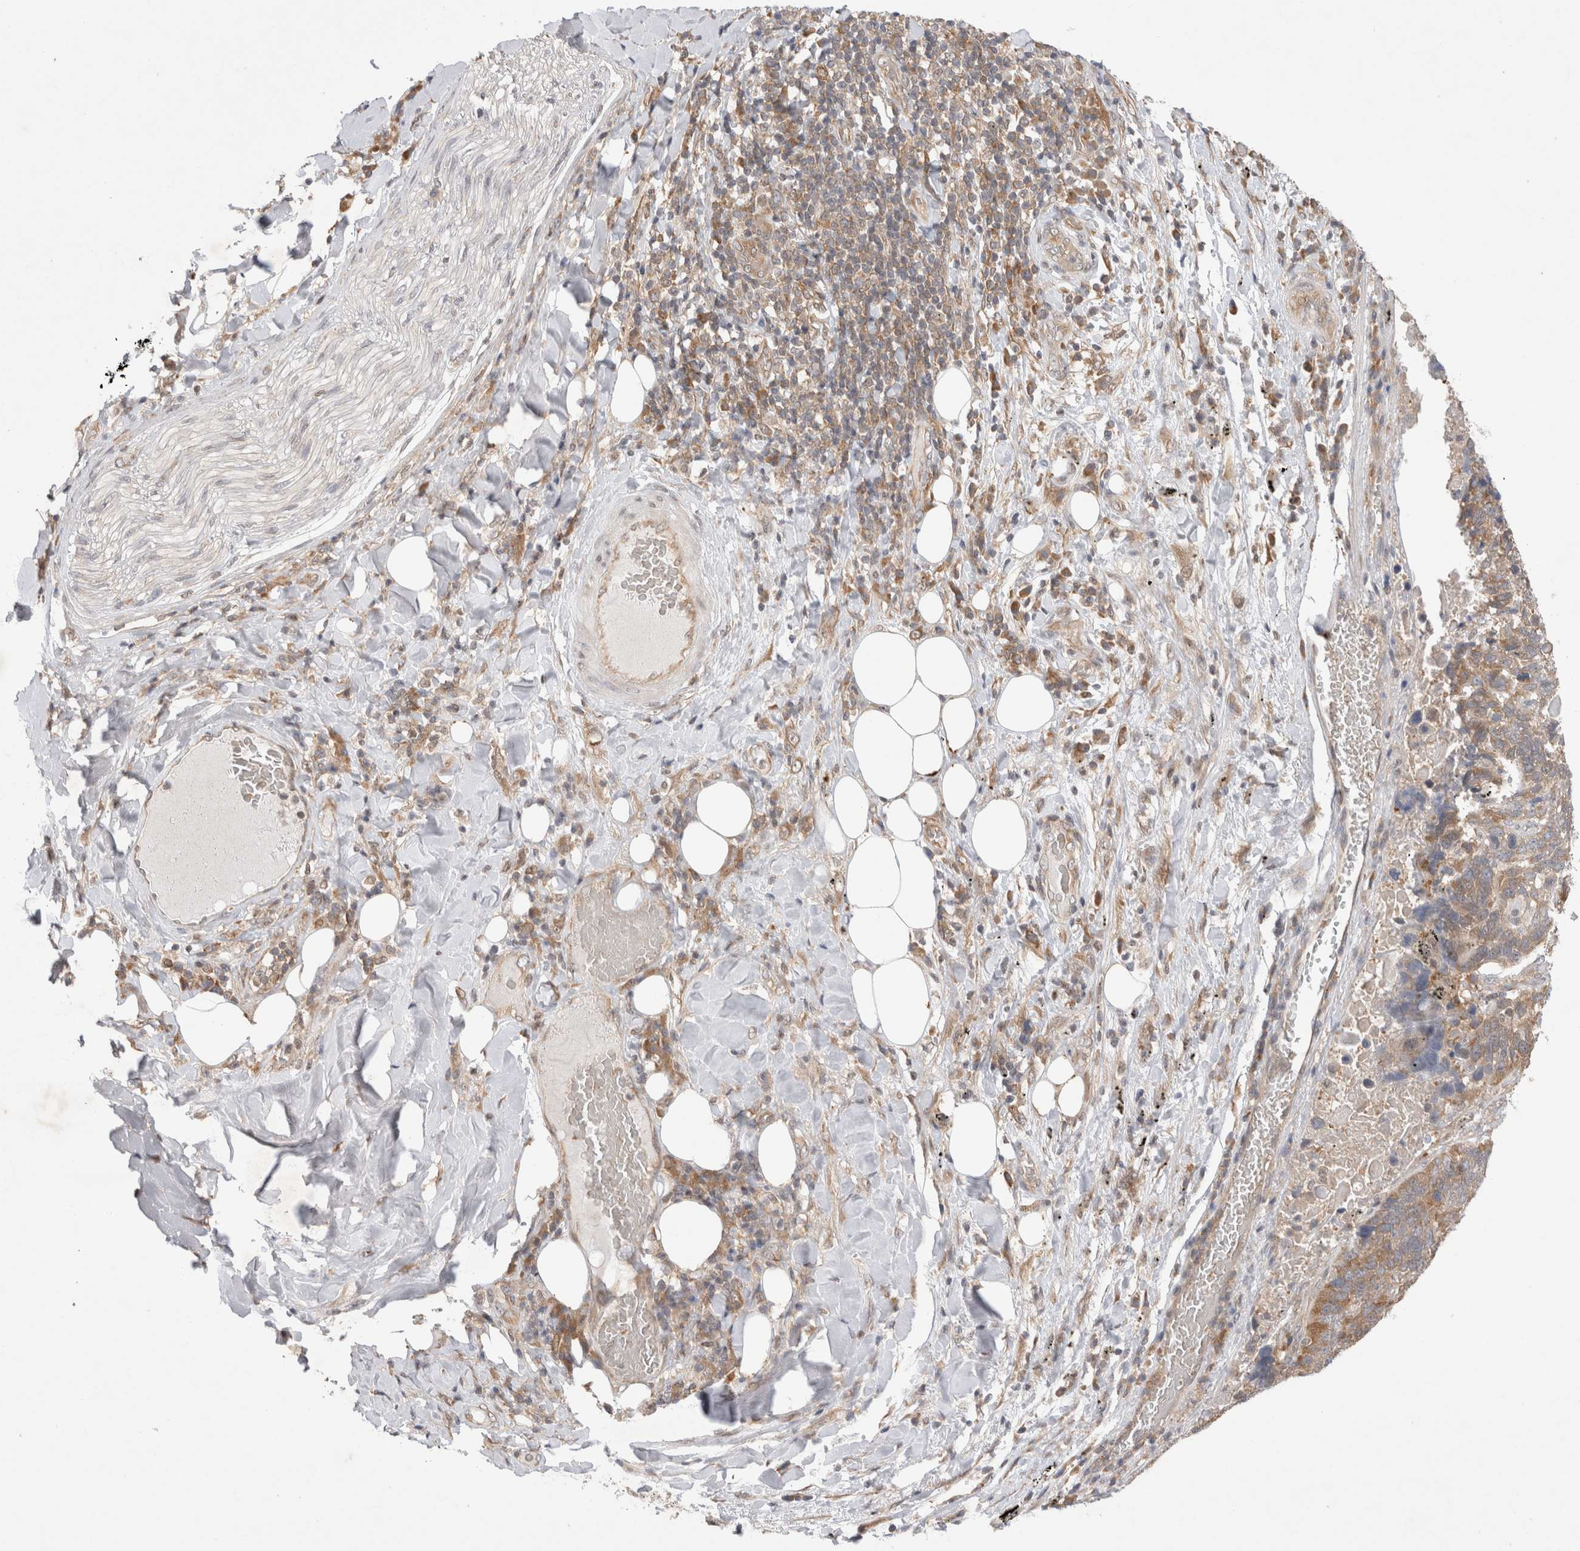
{"staining": {"intensity": "moderate", "quantity": "<25%", "location": "cytoplasmic/membranous"}, "tissue": "lung cancer", "cell_type": "Tumor cells", "image_type": "cancer", "snomed": [{"axis": "morphology", "description": "Squamous cell carcinoma, NOS"}, {"axis": "topography", "description": "Lung"}], "caption": "Tumor cells display low levels of moderate cytoplasmic/membranous staining in about <25% of cells in human lung cancer.", "gene": "EIF3E", "patient": {"sex": "male", "age": 66}}